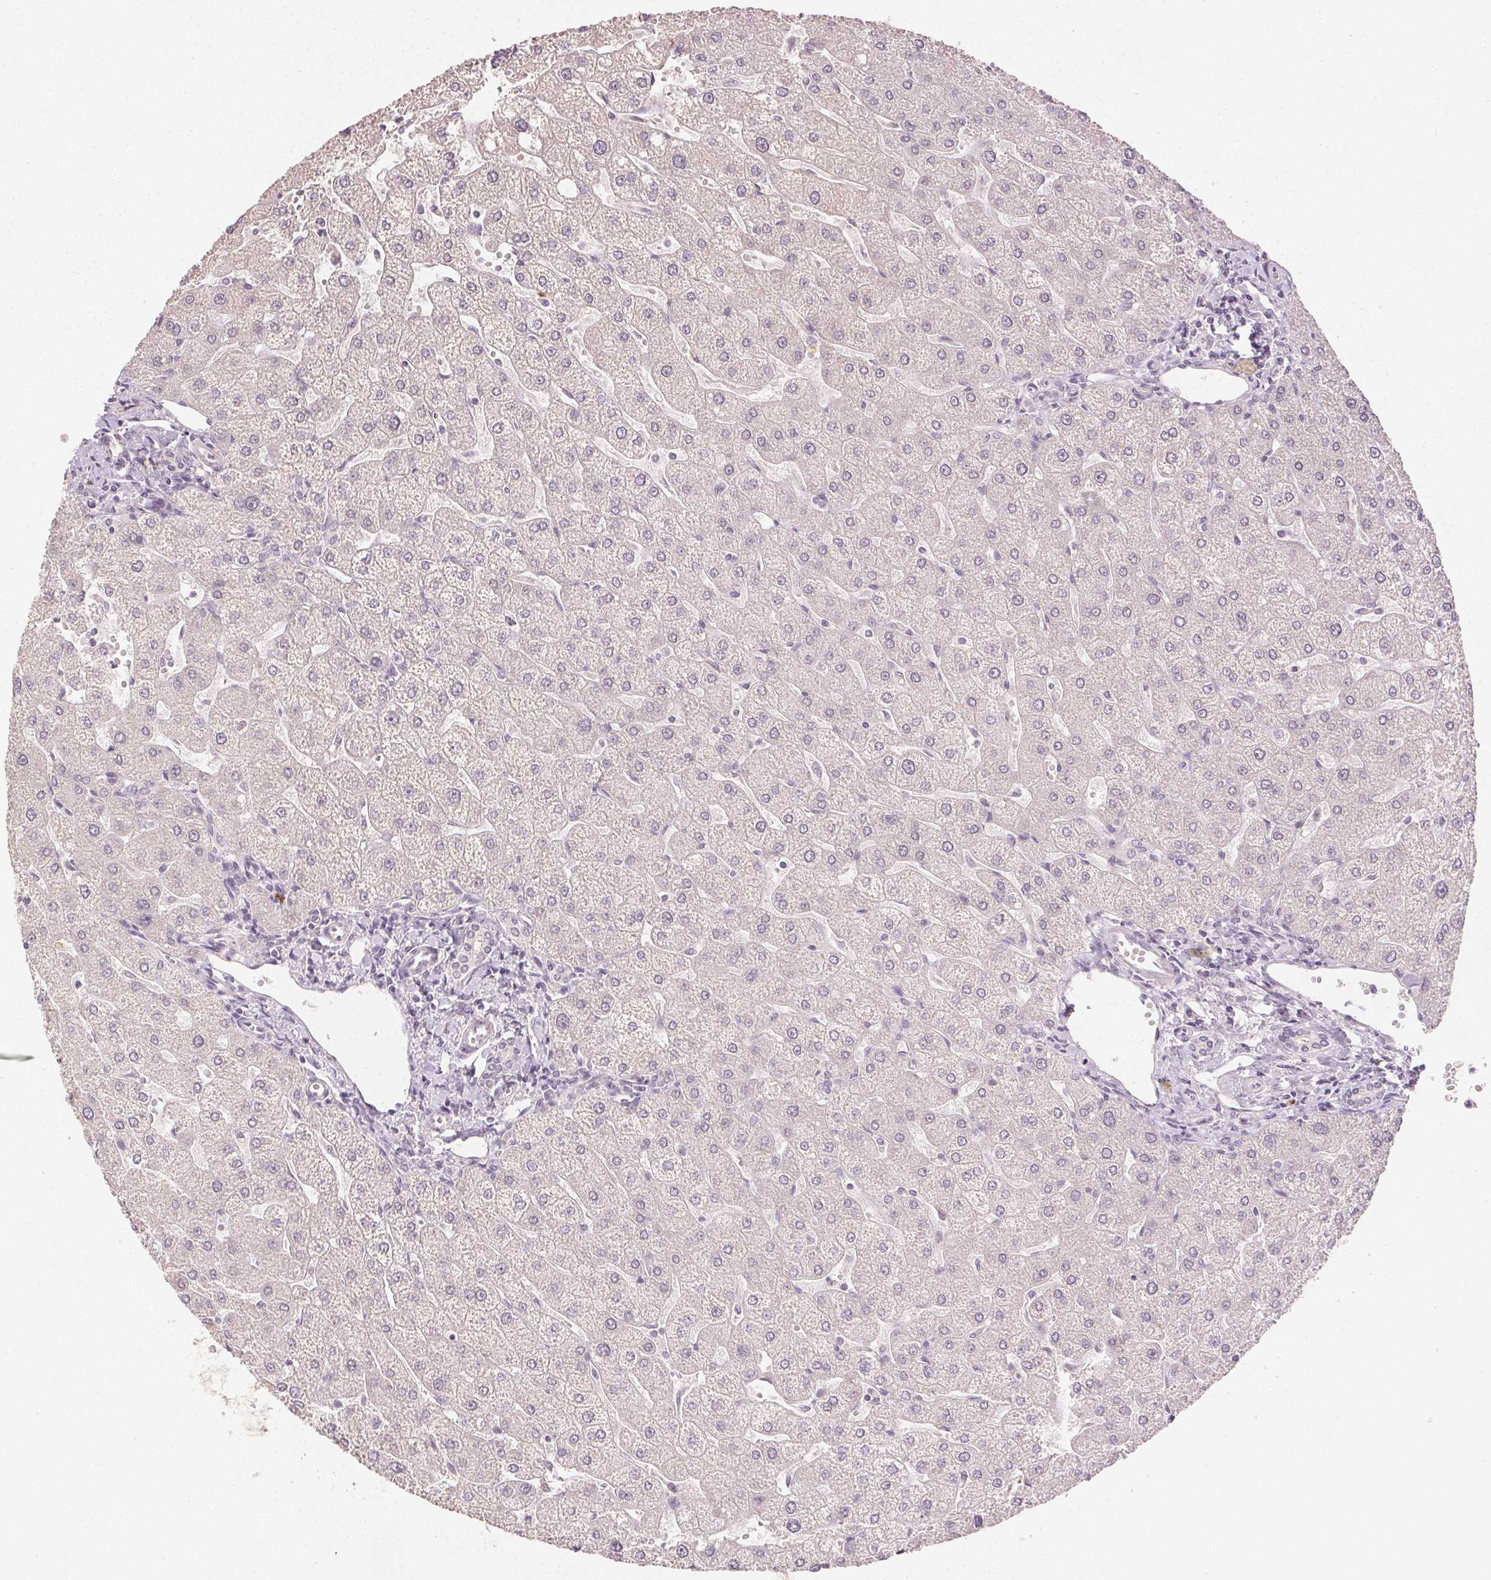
{"staining": {"intensity": "negative", "quantity": "none", "location": "none"}, "tissue": "liver", "cell_type": "Cholangiocytes", "image_type": "normal", "snomed": [{"axis": "morphology", "description": "Normal tissue, NOS"}, {"axis": "topography", "description": "Liver"}], "caption": "An image of liver stained for a protein exhibits no brown staining in cholangiocytes.", "gene": "ANLN", "patient": {"sex": "male", "age": 67}}